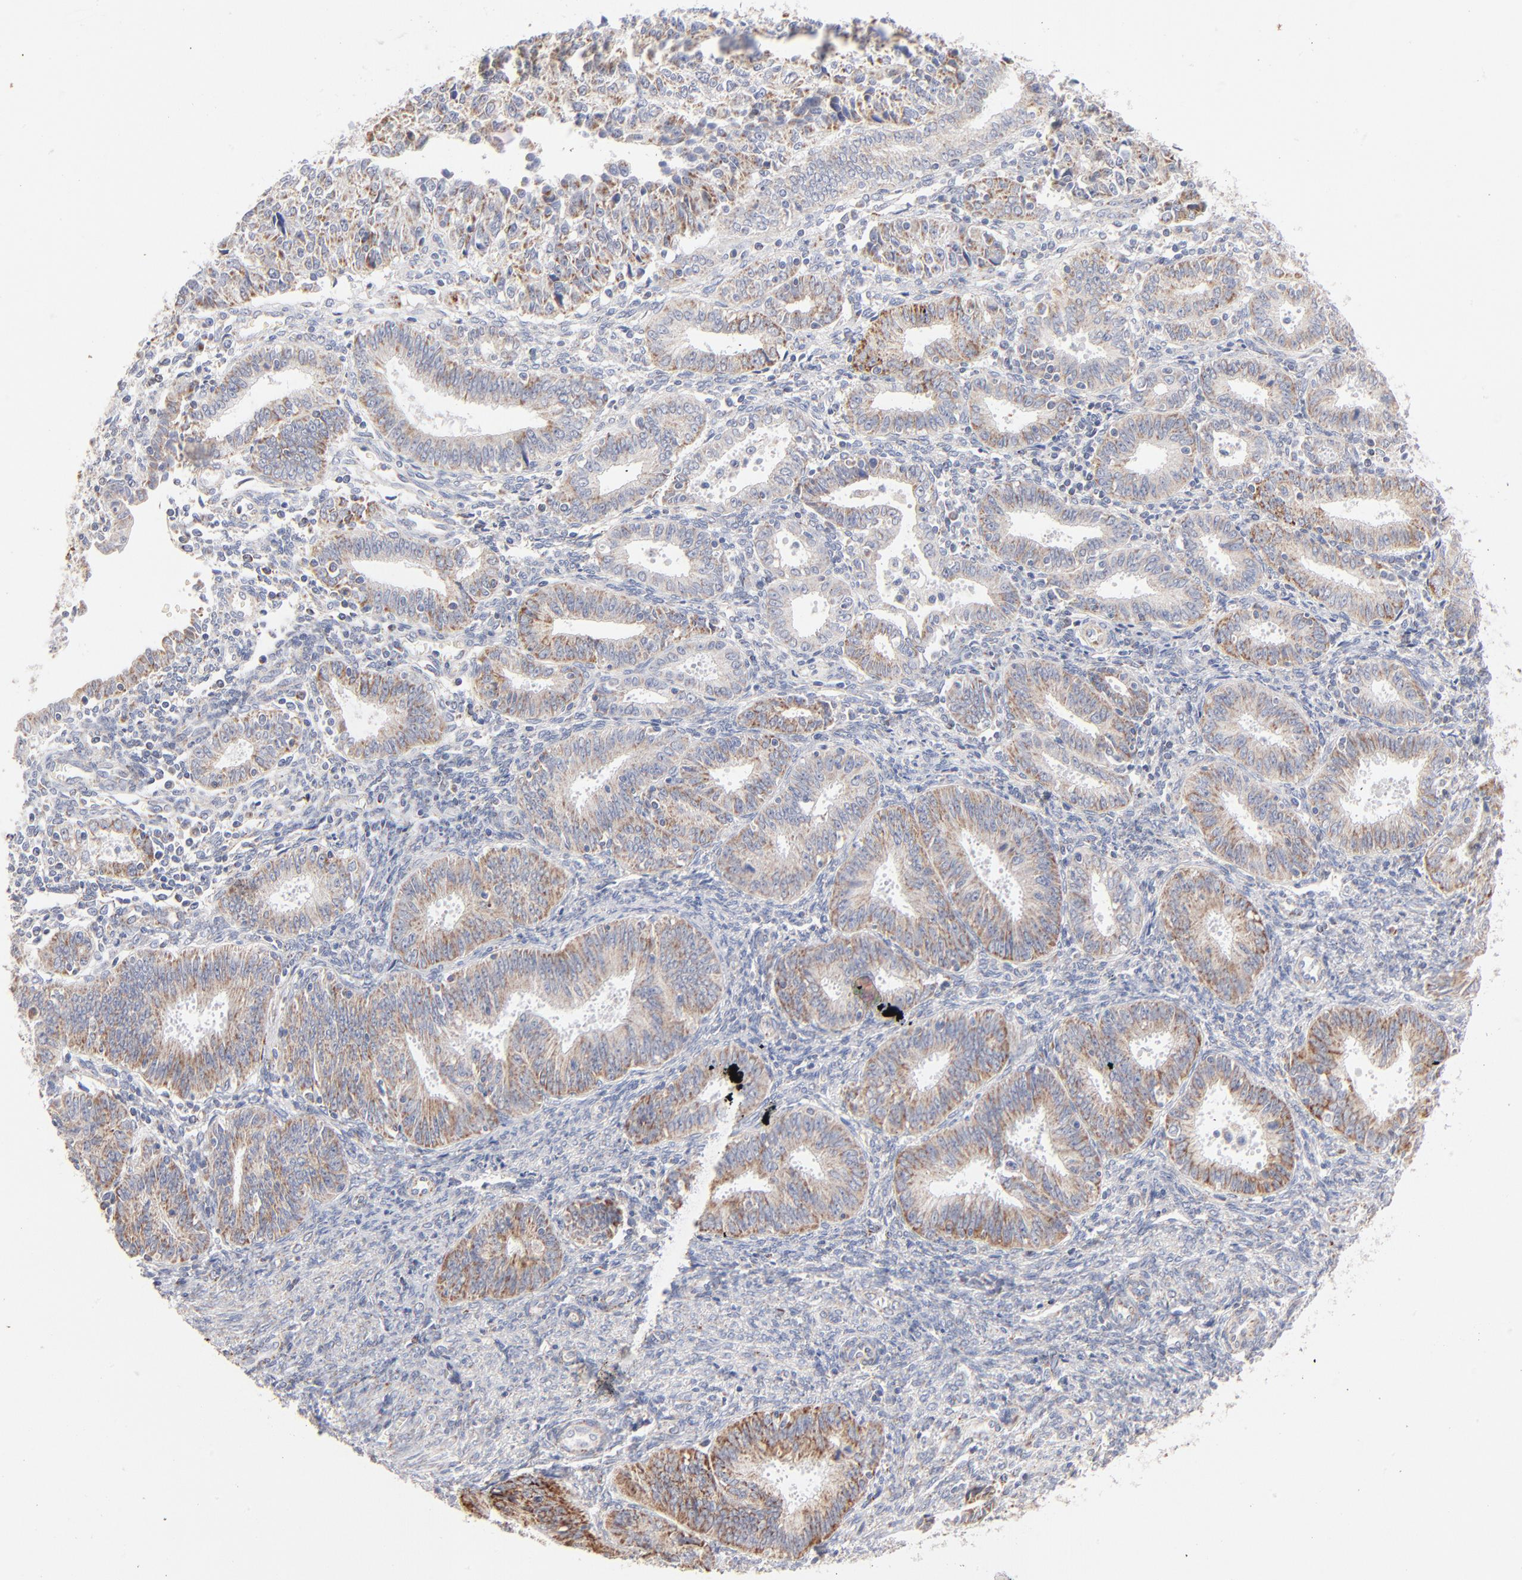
{"staining": {"intensity": "moderate", "quantity": ">75%", "location": "cytoplasmic/membranous"}, "tissue": "endometrial cancer", "cell_type": "Tumor cells", "image_type": "cancer", "snomed": [{"axis": "morphology", "description": "Adenocarcinoma, NOS"}, {"axis": "topography", "description": "Endometrium"}], "caption": "Immunohistochemistry (IHC) image of neoplastic tissue: endometrial cancer (adenocarcinoma) stained using immunohistochemistry displays medium levels of moderate protein expression localized specifically in the cytoplasmic/membranous of tumor cells, appearing as a cytoplasmic/membranous brown color.", "gene": "MRPL58", "patient": {"sex": "female", "age": 42}}